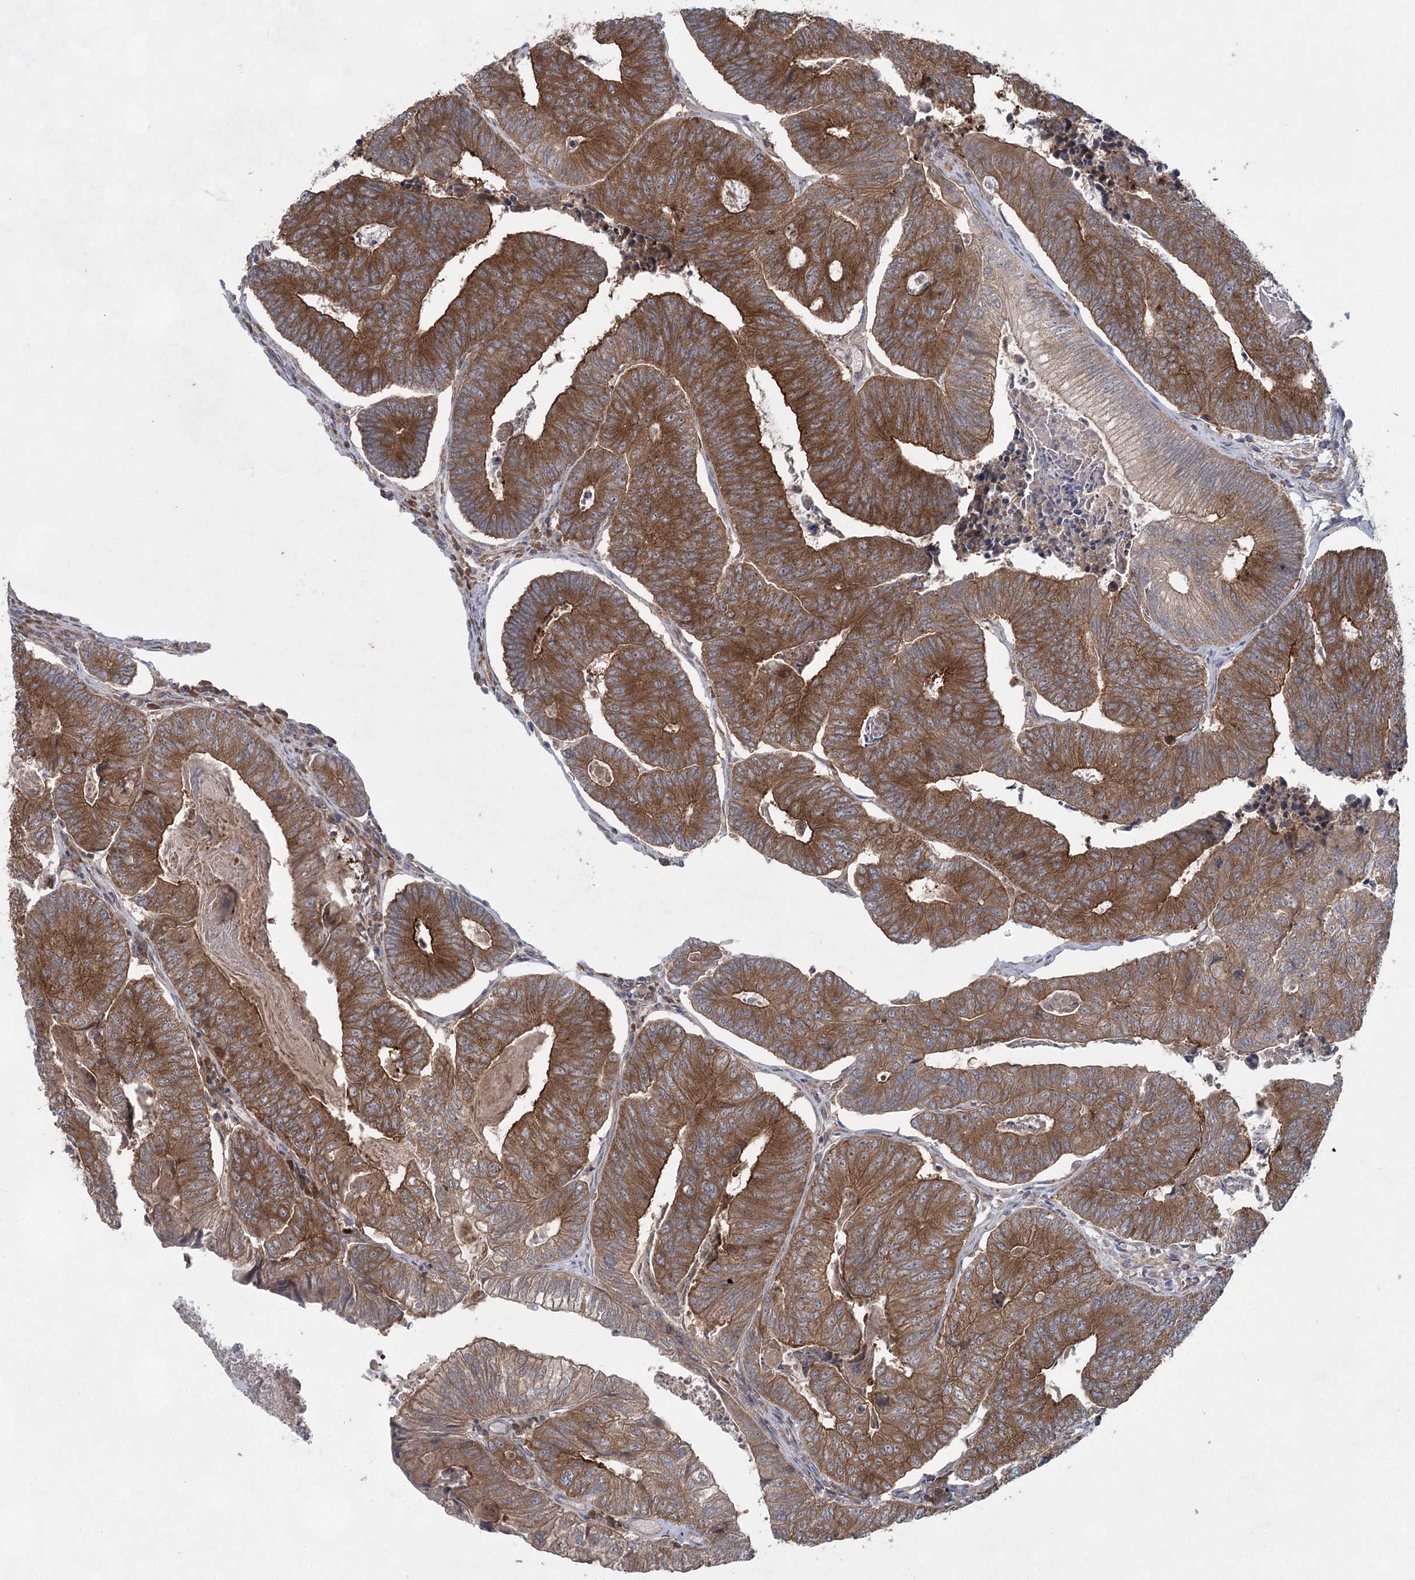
{"staining": {"intensity": "moderate", "quantity": ">75%", "location": "cytoplasmic/membranous"}, "tissue": "colorectal cancer", "cell_type": "Tumor cells", "image_type": "cancer", "snomed": [{"axis": "morphology", "description": "Adenocarcinoma, NOS"}, {"axis": "topography", "description": "Colon"}], "caption": "An image of colorectal cancer stained for a protein shows moderate cytoplasmic/membranous brown staining in tumor cells.", "gene": "EIF3A", "patient": {"sex": "female", "age": 67}}